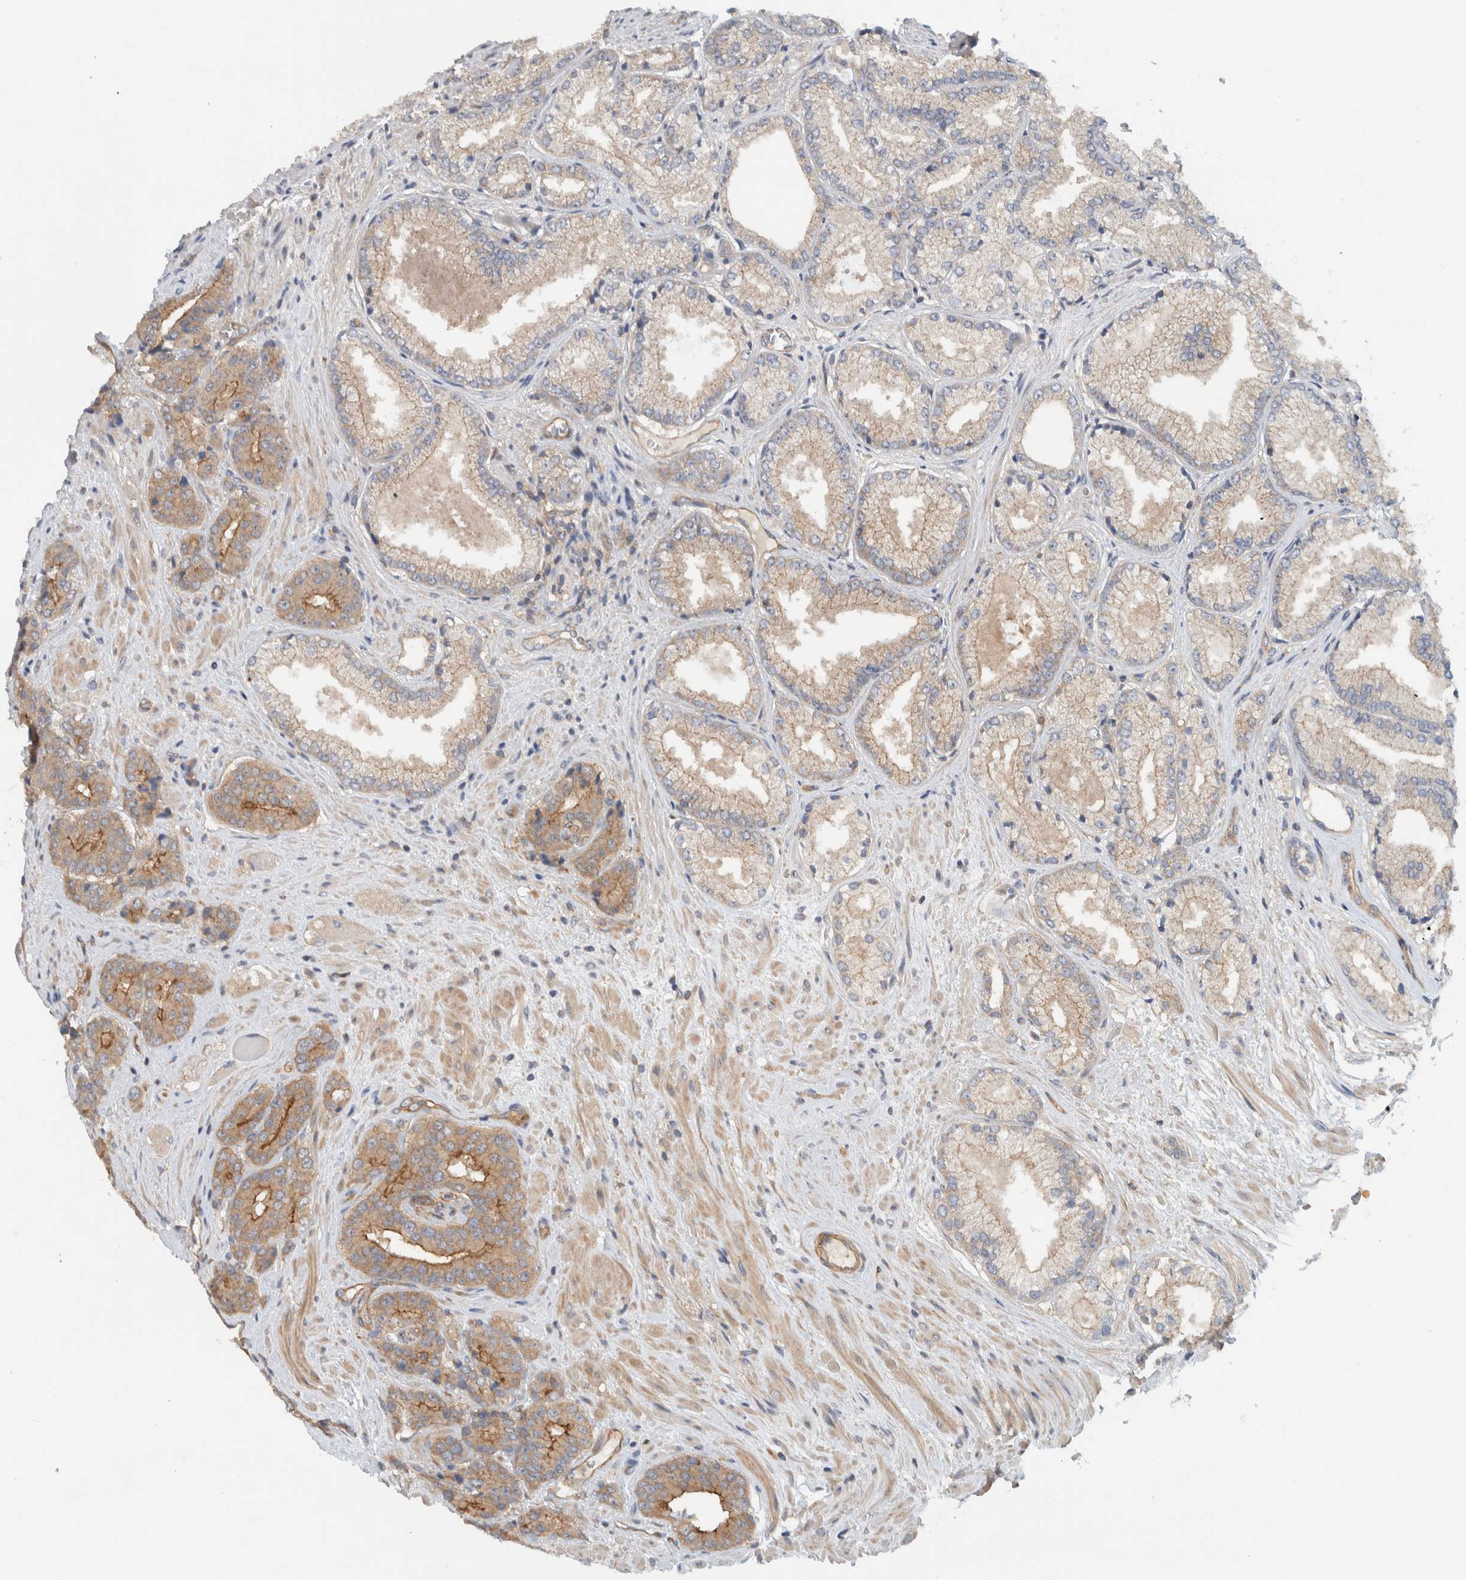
{"staining": {"intensity": "moderate", "quantity": "25%-75%", "location": "cytoplasmic/membranous"}, "tissue": "prostate cancer", "cell_type": "Tumor cells", "image_type": "cancer", "snomed": [{"axis": "morphology", "description": "Adenocarcinoma, High grade"}, {"axis": "topography", "description": "Prostate"}], "caption": "Prostate cancer stained for a protein (brown) shows moderate cytoplasmic/membranous positive positivity in approximately 25%-75% of tumor cells.", "gene": "MPRIP", "patient": {"sex": "male", "age": 71}}